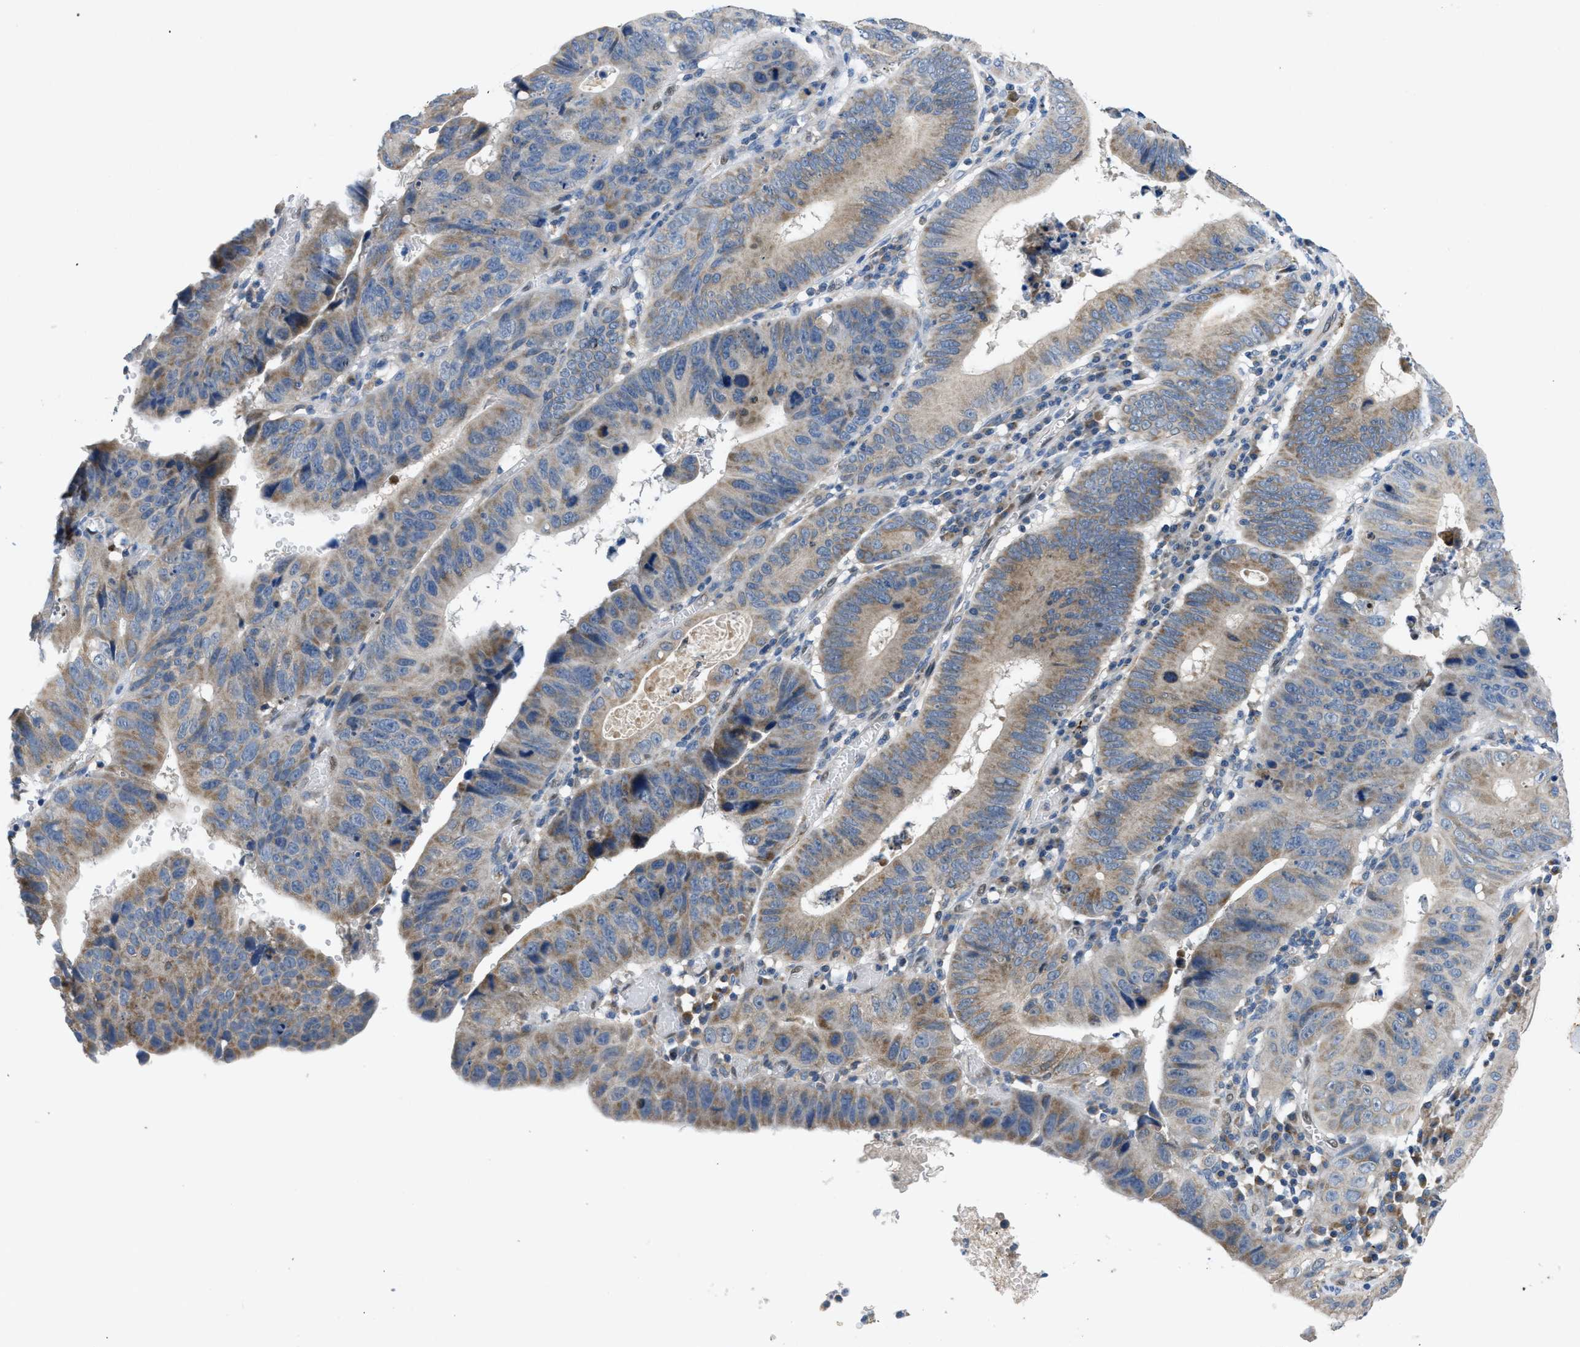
{"staining": {"intensity": "moderate", "quantity": ">75%", "location": "cytoplasmic/membranous"}, "tissue": "stomach cancer", "cell_type": "Tumor cells", "image_type": "cancer", "snomed": [{"axis": "morphology", "description": "Adenocarcinoma, NOS"}, {"axis": "topography", "description": "Stomach"}], "caption": "Immunohistochemical staining of stomach adenocarcinoma exhibits moderate cytoplasmic/membranous protein positivity in approximately >75% of tumor cells.", "gene": "PNKD", "patient": {"sex": "male", "age": 59}}